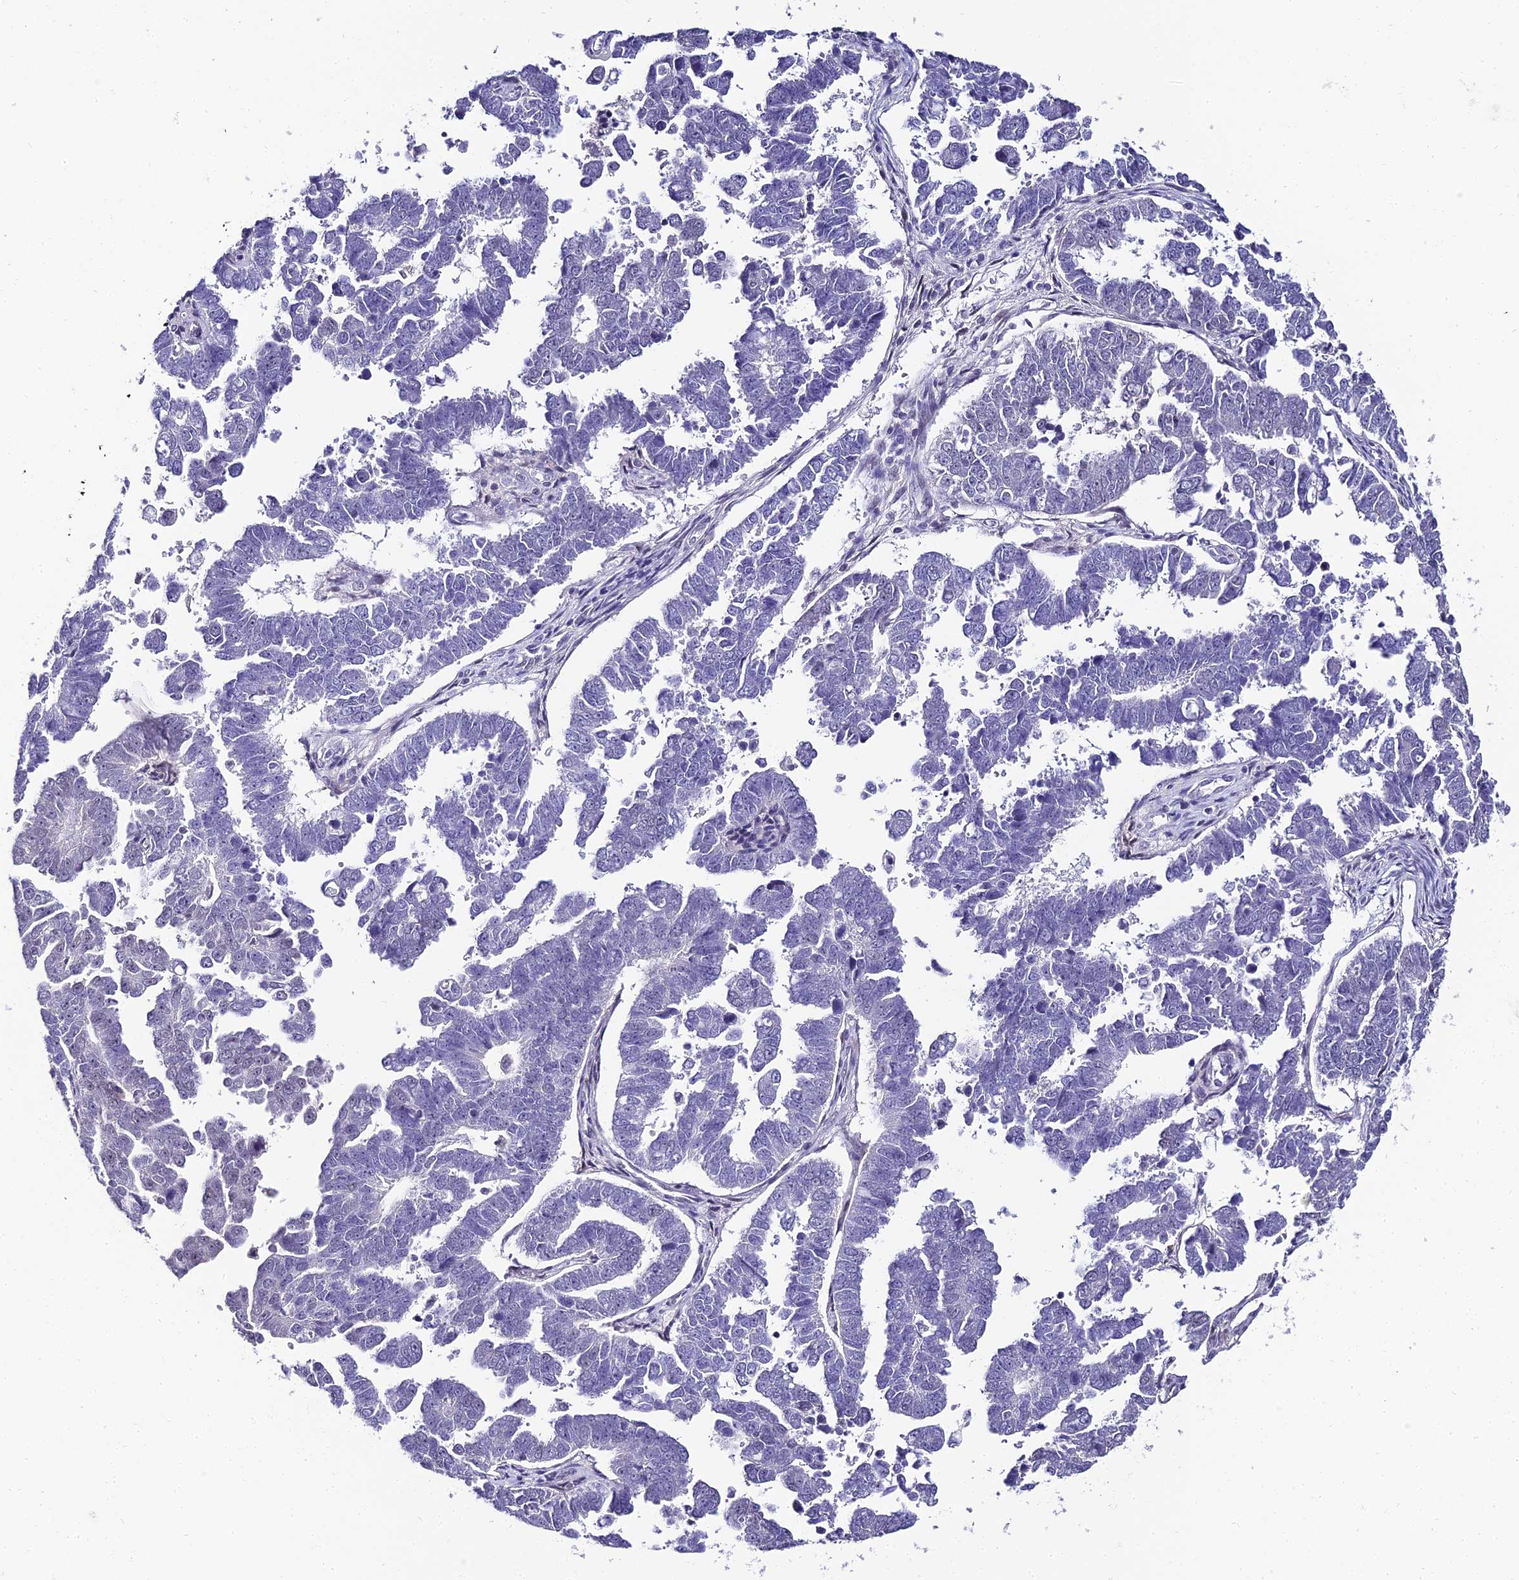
{"staining": {"intensity": "negative", "quantity": "none", "location": "none"}, "tissue": "endometrial cancer", "cell_type": "Tumor cells", "image_type": "cancer", "snomed": [{"axis": "morphology", "description": "Adenocarcinoma, NOS"}, {"axis": "topography", "description": "Endometrium"}], "caption": "Endometrial adenocarcinoma was stained to show a protein in brown. There is no significant expression in tumor cells. (Immunohistochemistry, brightfield microscopy, high magnification).", "gene": "ABHD14A-ACY1", "patient": {"sex": "female", "age": 75}}